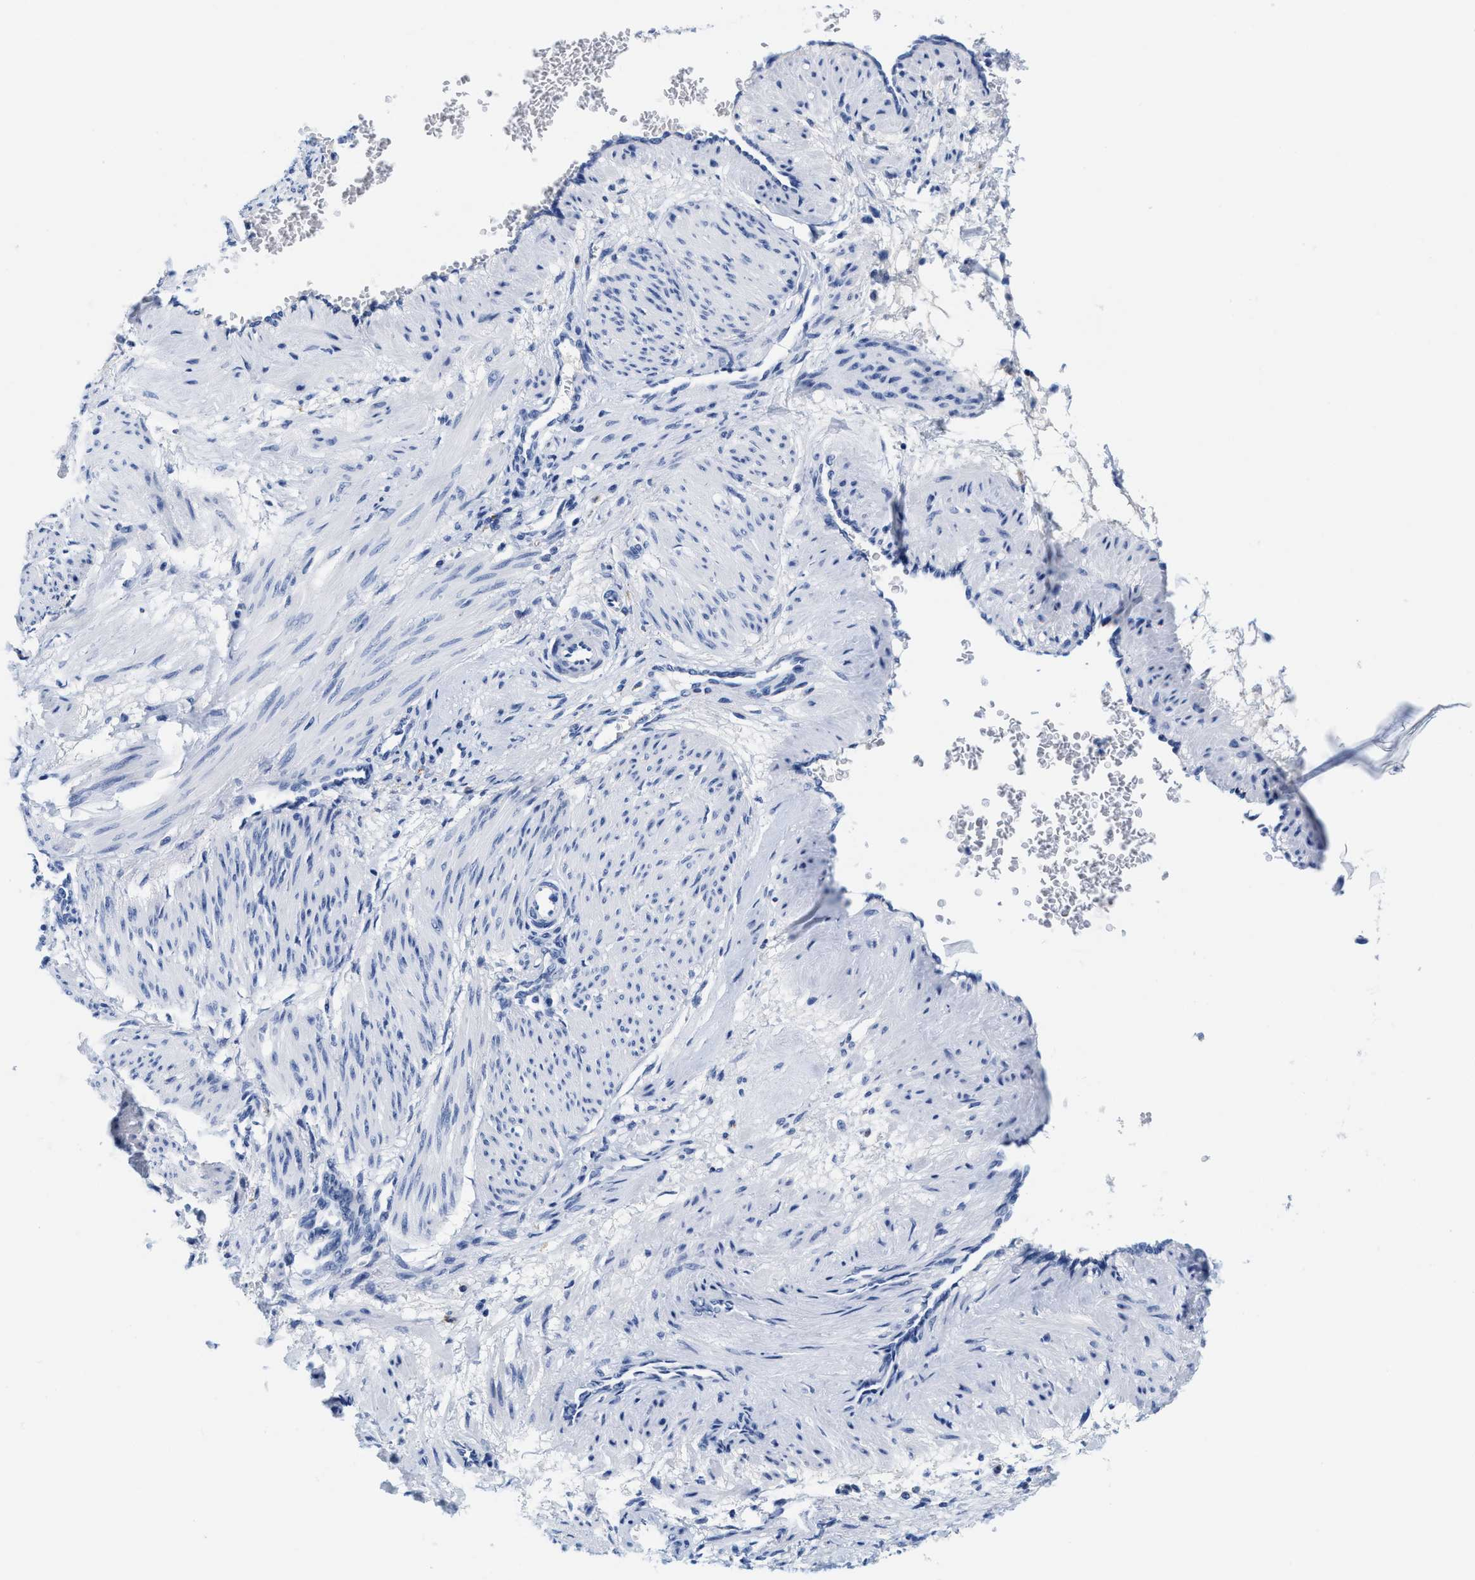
{"staining": {"intensity": "negative", "quantity": "none", "location": "none"}, "tissue": "smooth muscle", "cell_type": "Smooth muscle cells", "image_type": "normal", "snomed": [{"axis": "morphology", "description": "Normal tissue, NOS"}, {"axis": "topography", "description": "Endometrium"}], "caption": "Smooth muscle stained for a protein using immunohistochemistry (IHC) demonstrates no positivity smooth muscle cells.", "gene": "TTC3", "patient": {"sex": "female", "age": 33}}